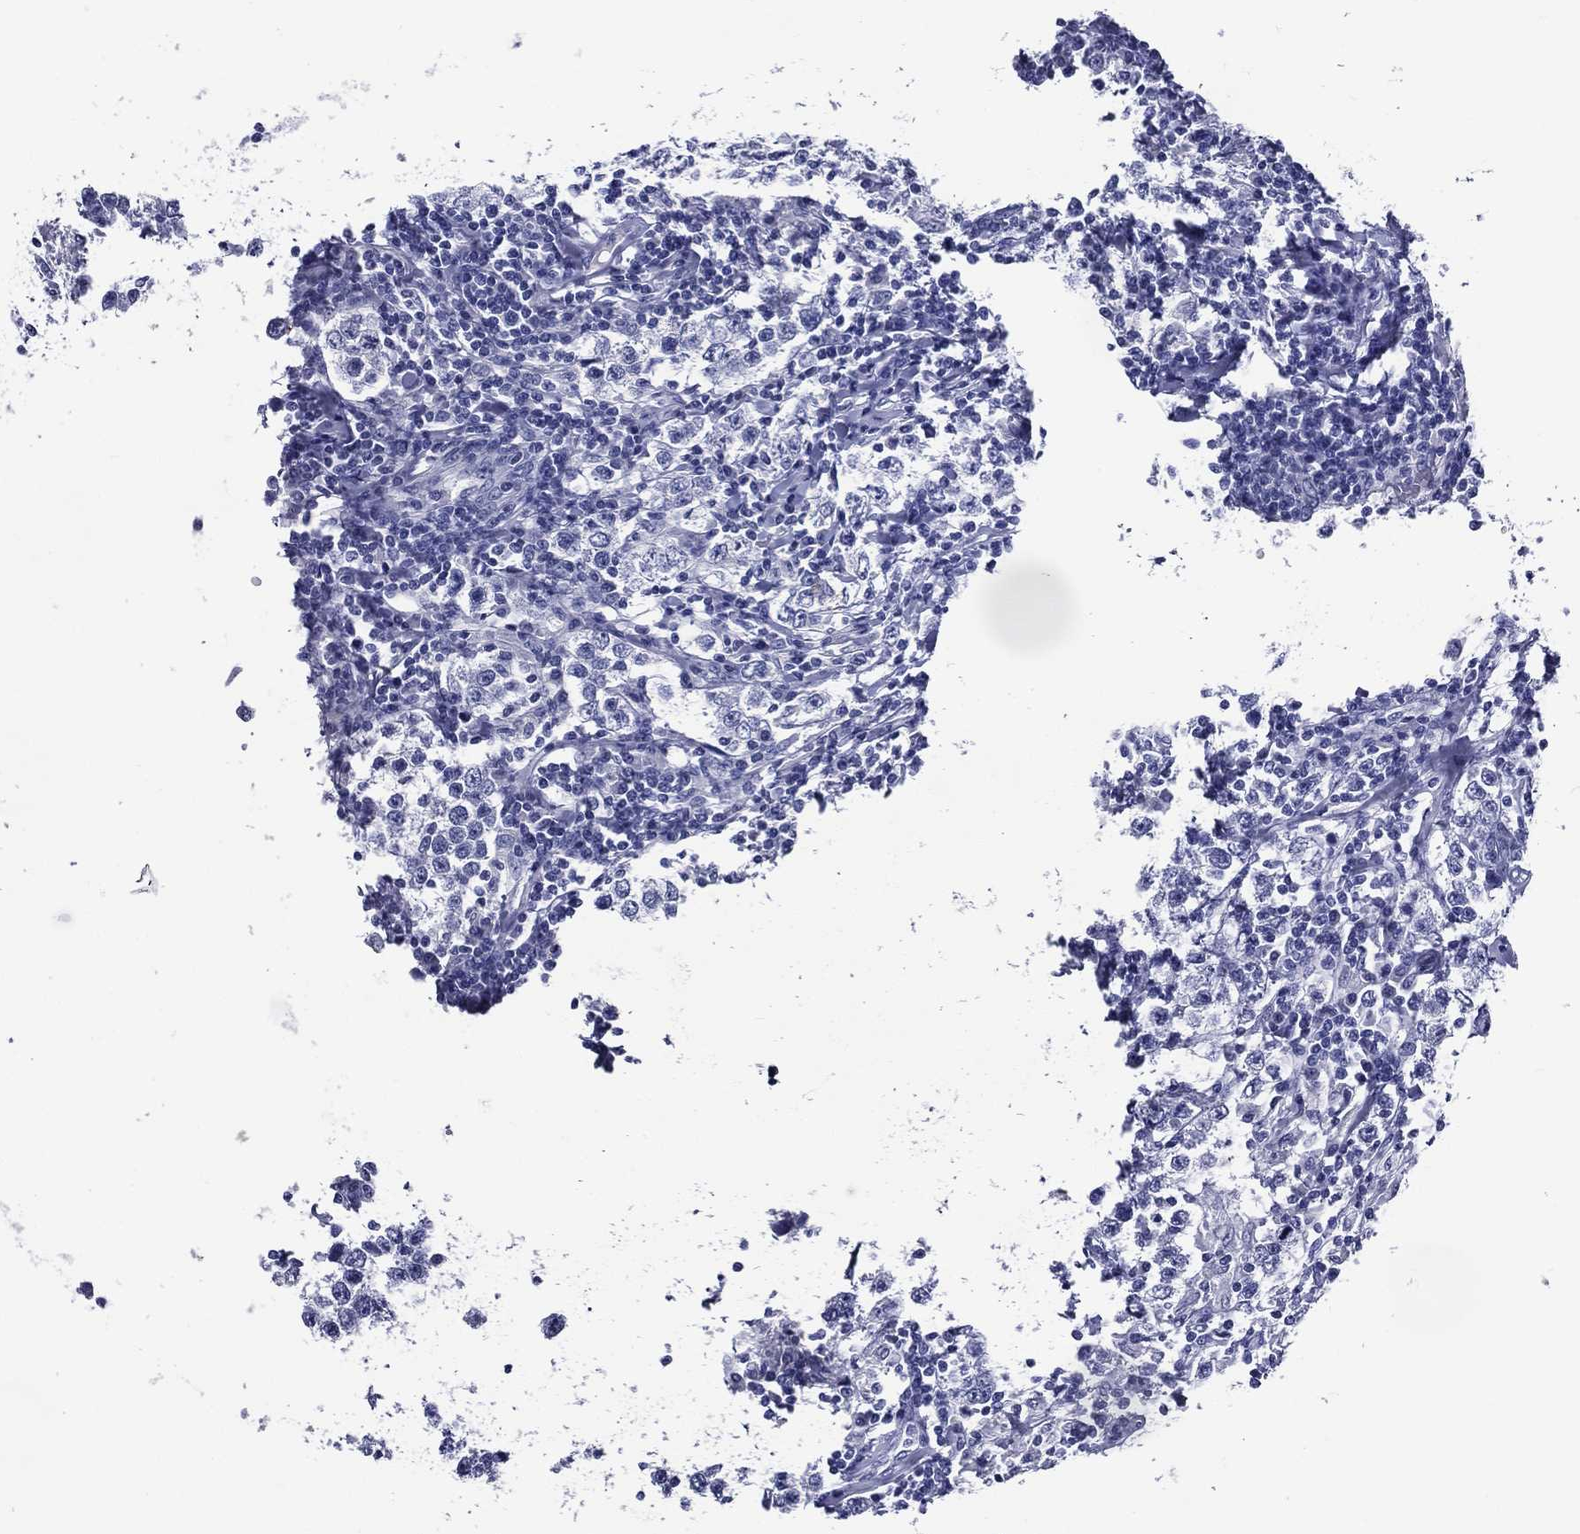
{"staining": {"intensity": "negative", "quantity": "none", "location": "none"}, "tissue": "testis cancer", "cell_type": "Tumor cells", "image_type": "cancer", "snomed": [{"axis": "morphology", "description": "Seminoma, NOS"}, {"axis": "morphology", "description": "Carcinoma, Embryonal, NOS"}, {"axis": "topography", "description": "Testis"}], "caption": "The histopathology image reveals no staining of tumor cells in testis cancer (seminoma). (Brightfield microscopy of DAB (3,3'-diaminobenzidine) immunohistochemistry (IHC) at high magnification).", "gene": "ACE2", "patient": {"sex": "male", "age": 41}}